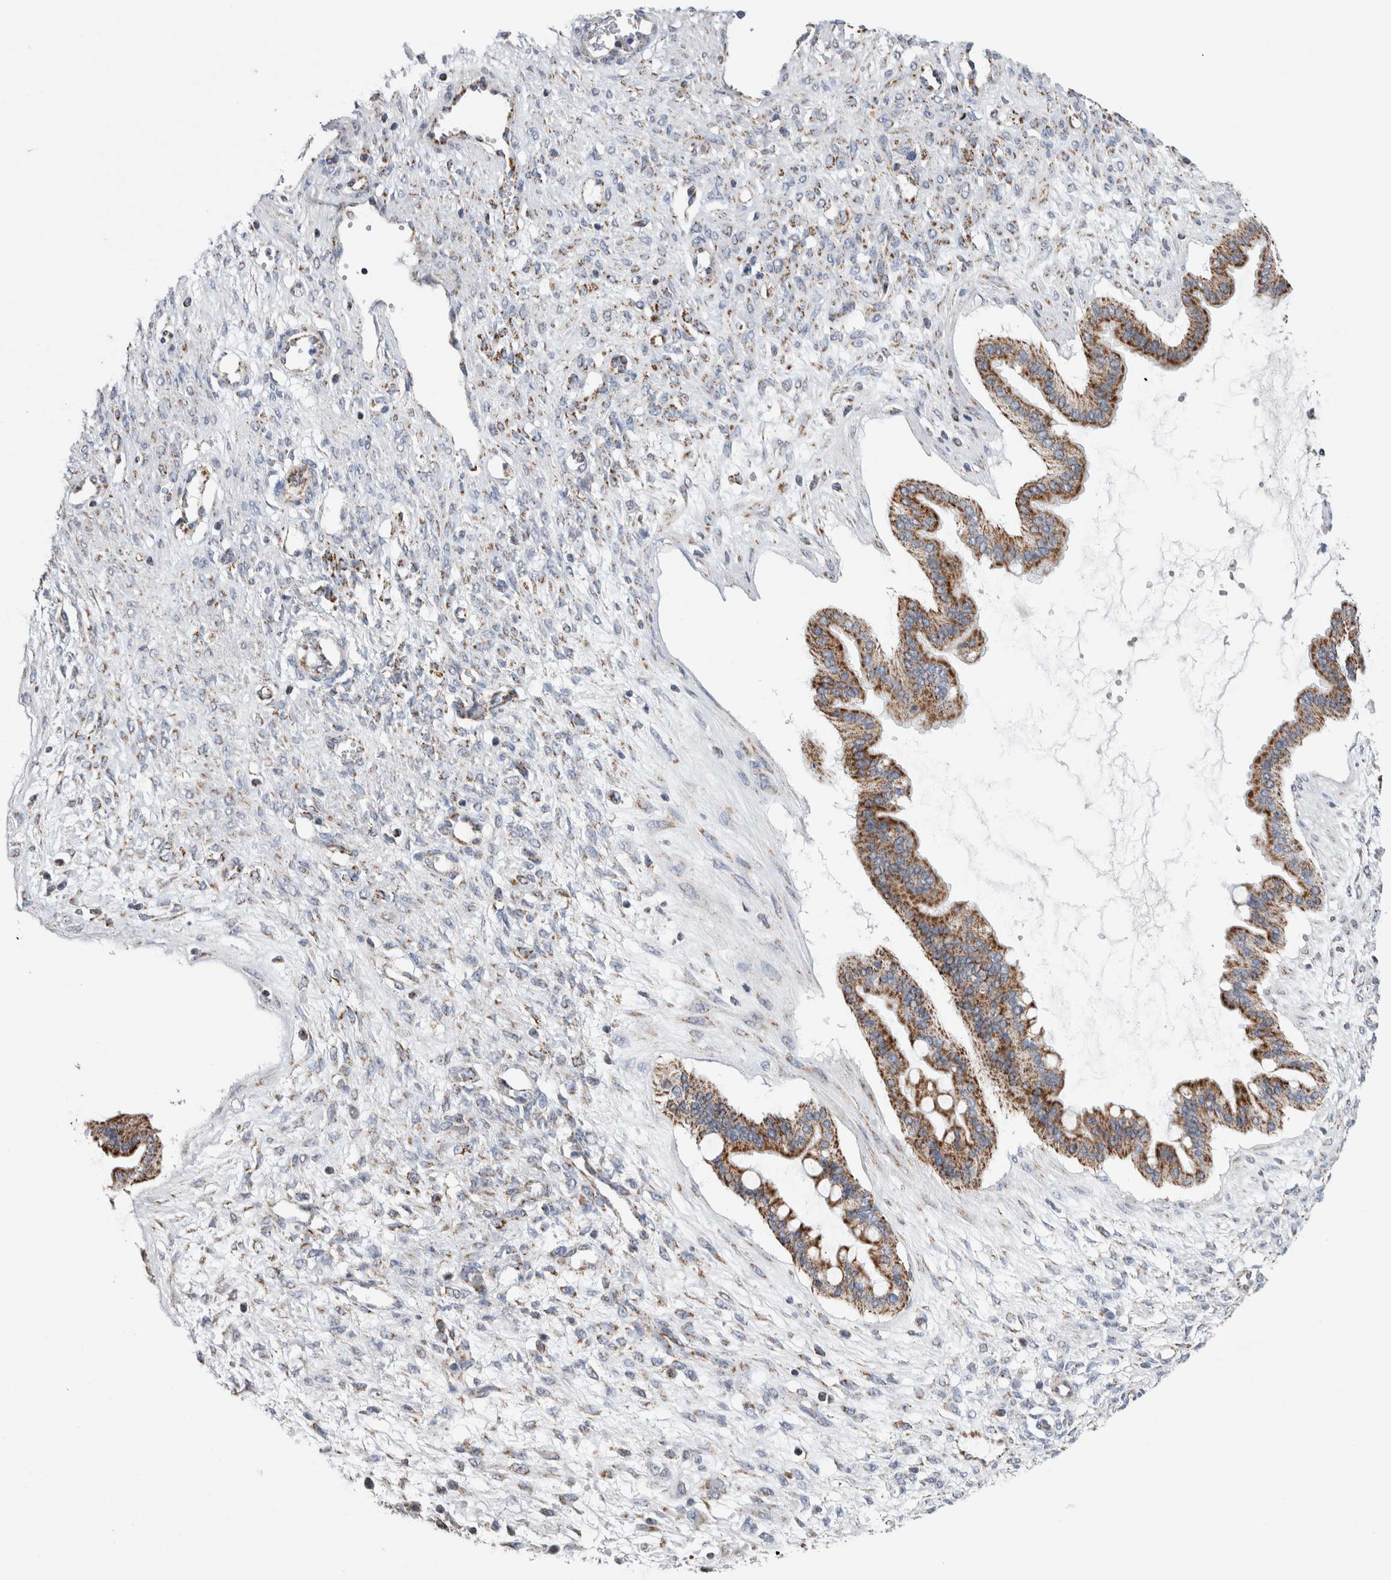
{"staining": {"intensity": "moderate", "quantity": ">75%", "location": "cytoplasmic/membranous"}, "tissue": "ovarian cancer", "cell_type": "Tumor cells", "image_type": "cancer", "snomed": [{"axis": "morphology", "description": "Cystadenocarcinoma, mucinous, NOS"}, {"axis": "topography", "description": "Ovary"}], "caption": "Immunohistochemistry (IHC) image of neoplastic tissue: human ovarian cancer (mucinous cystadenocarcinoma) stained using IHC exhibits medium levels of moderate protein expression localized specifically in the cytoplasmic/membranous of tumor cells, appearing as a cytoplasmic/membranous brown color.", "gene": "ETFA", "patient": {"sex": "female", "age": 73}}